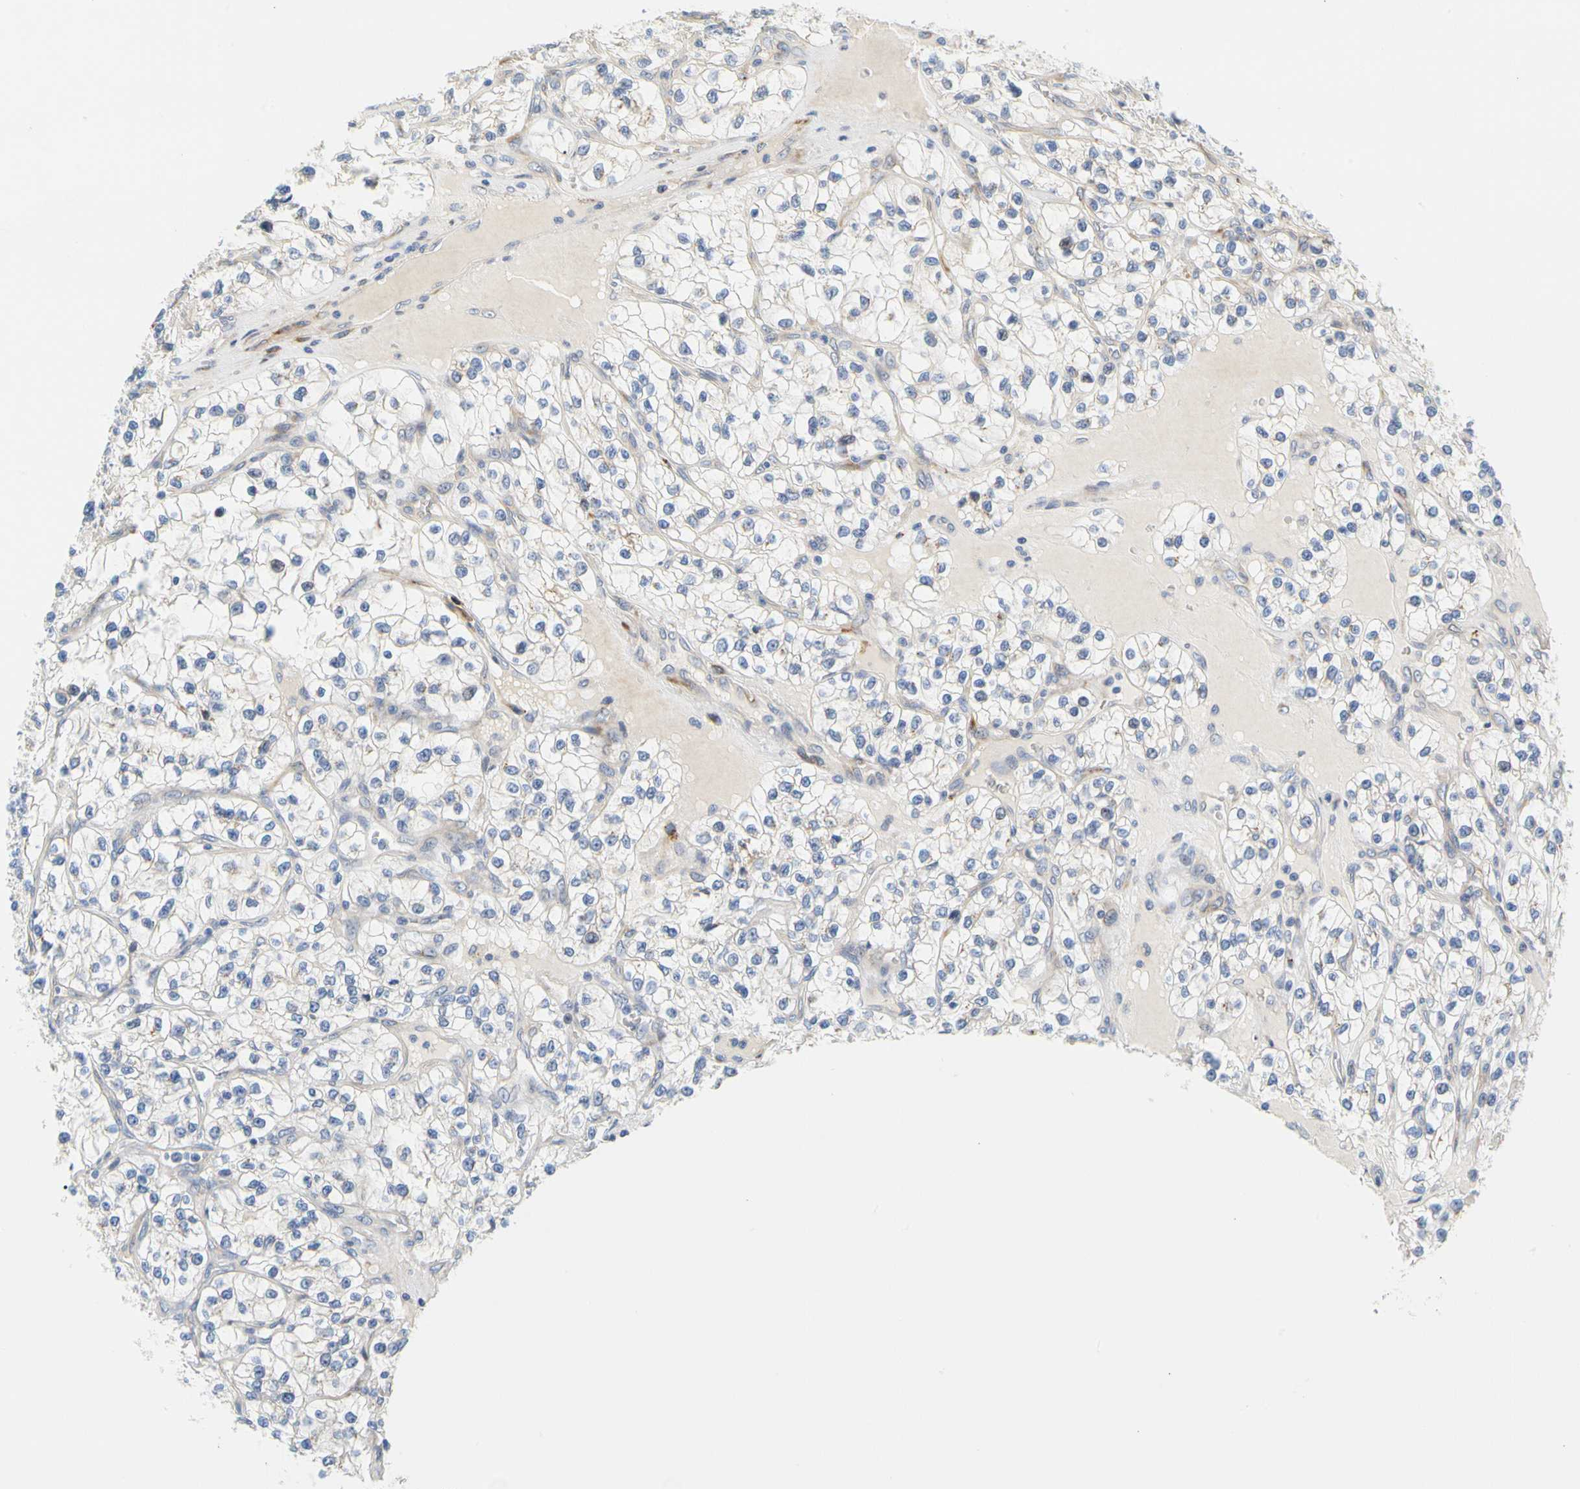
{"staining": {"intensity": "negative", "quantity": "none", "location": "none"}, "tissue": "renal cancer", "cell_type": "Tumor cells", "image_type": "cancer", "snomed": [{"axis": "morphology", "description": "Adenocarcinoma, NOS"}, {"axis": "topography", "description": "Kidney"}], "caption": "Tumor cells show no significant protein positivity in renal adenocarcinoma.", "gene": "ZNF236", "patient": {"sex": "female", "age": 57}}